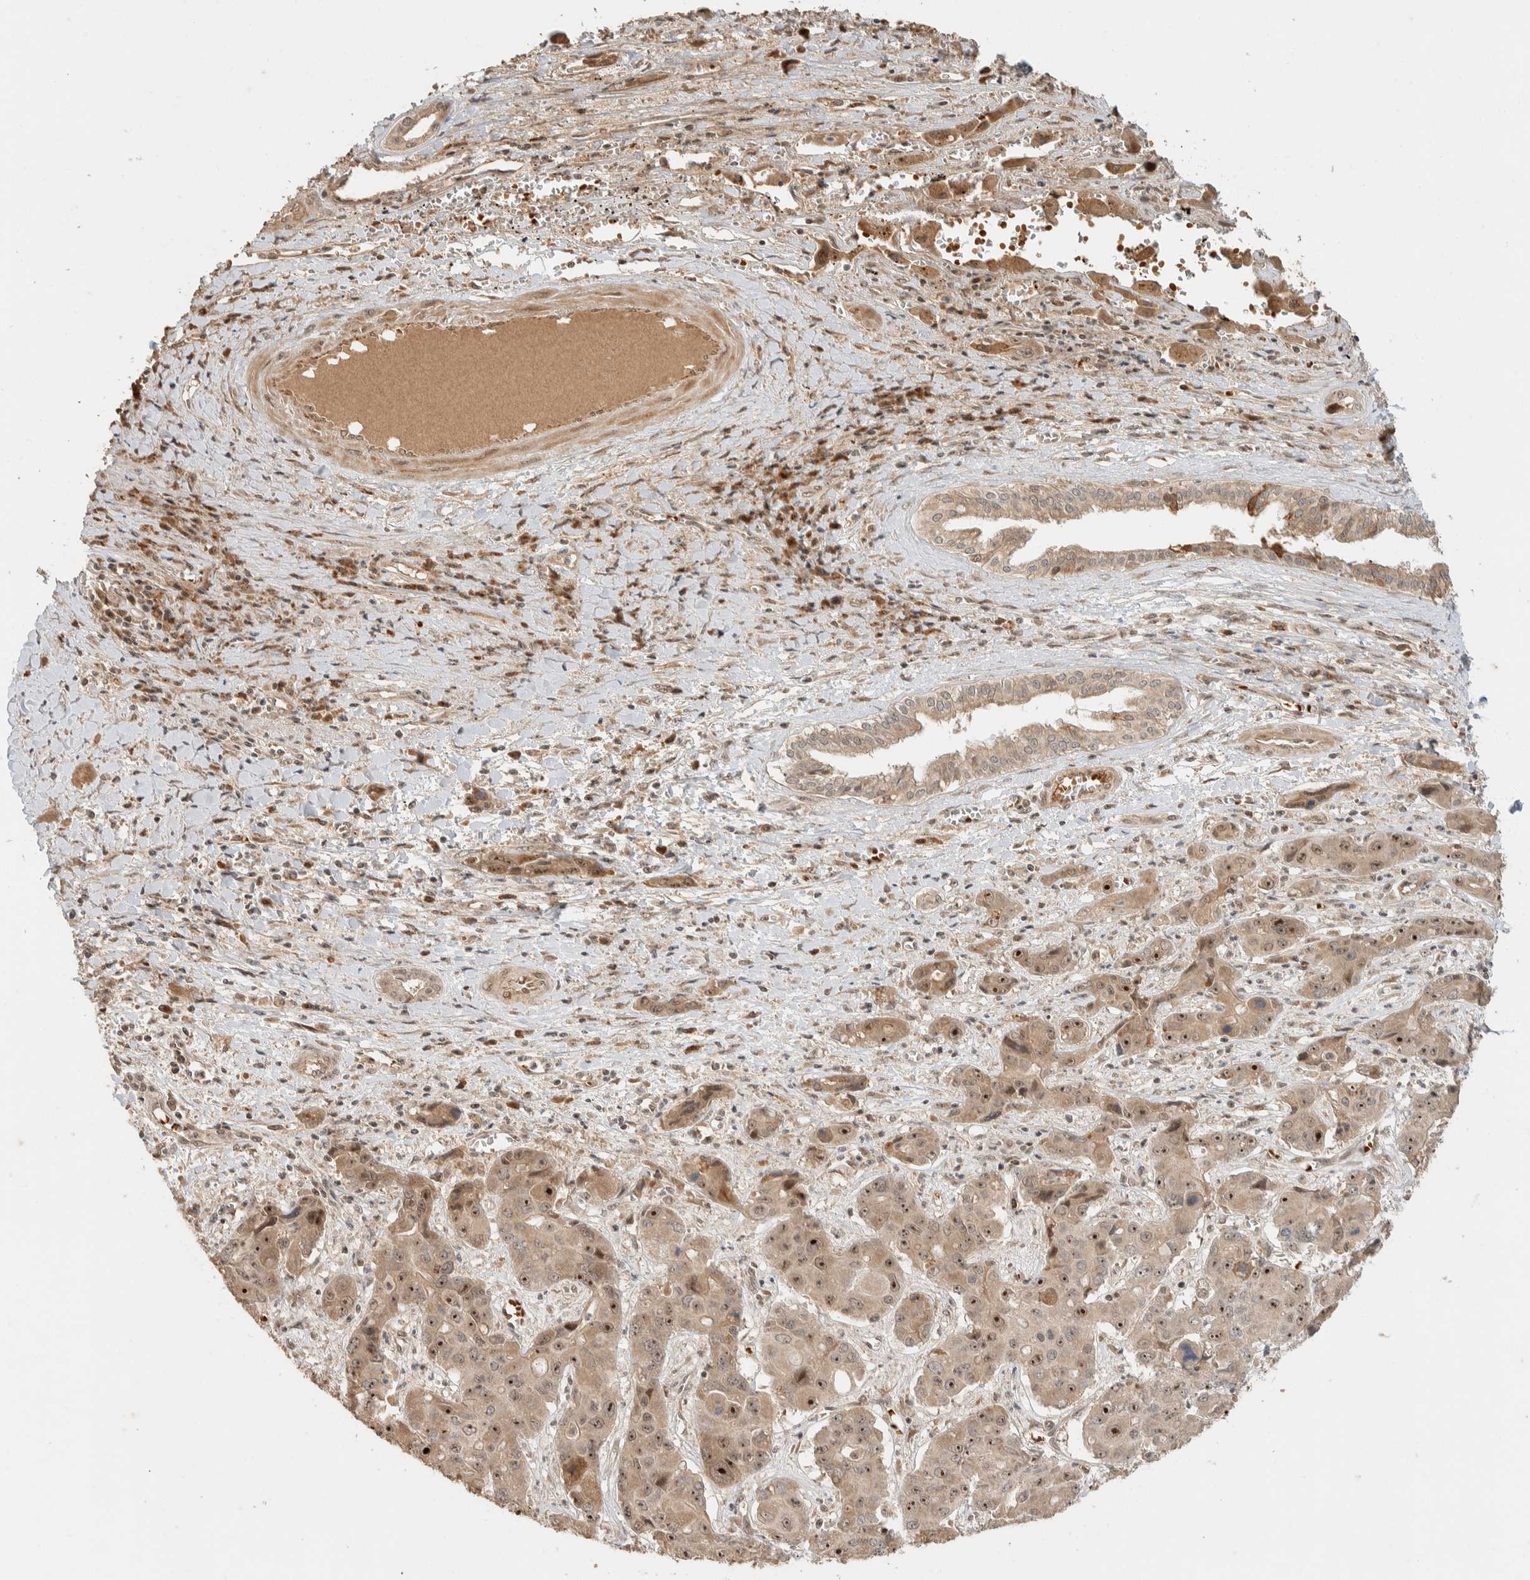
{"staining": {"intensity": "moderate", "quantity": ">75%", "location": "cytoplasmic/membranous,nuclear"}, "tissue": "liver cancer", "cell_type": "Tumor cells", "image_type": "cancer", "snomed": [{"axis": "morphology", "description": "Cholangiocarcinoma"}, {"axis": "topography", "description": "Liver"}], "caption": "Tumor cells demonstrate medium levels of moderate cytoplasmic/membranous and nuclear positivity in about >75% of cells in liver cancer.", "gene": "ZBTB2", "patient": {"sex": "male", "age": 67}}